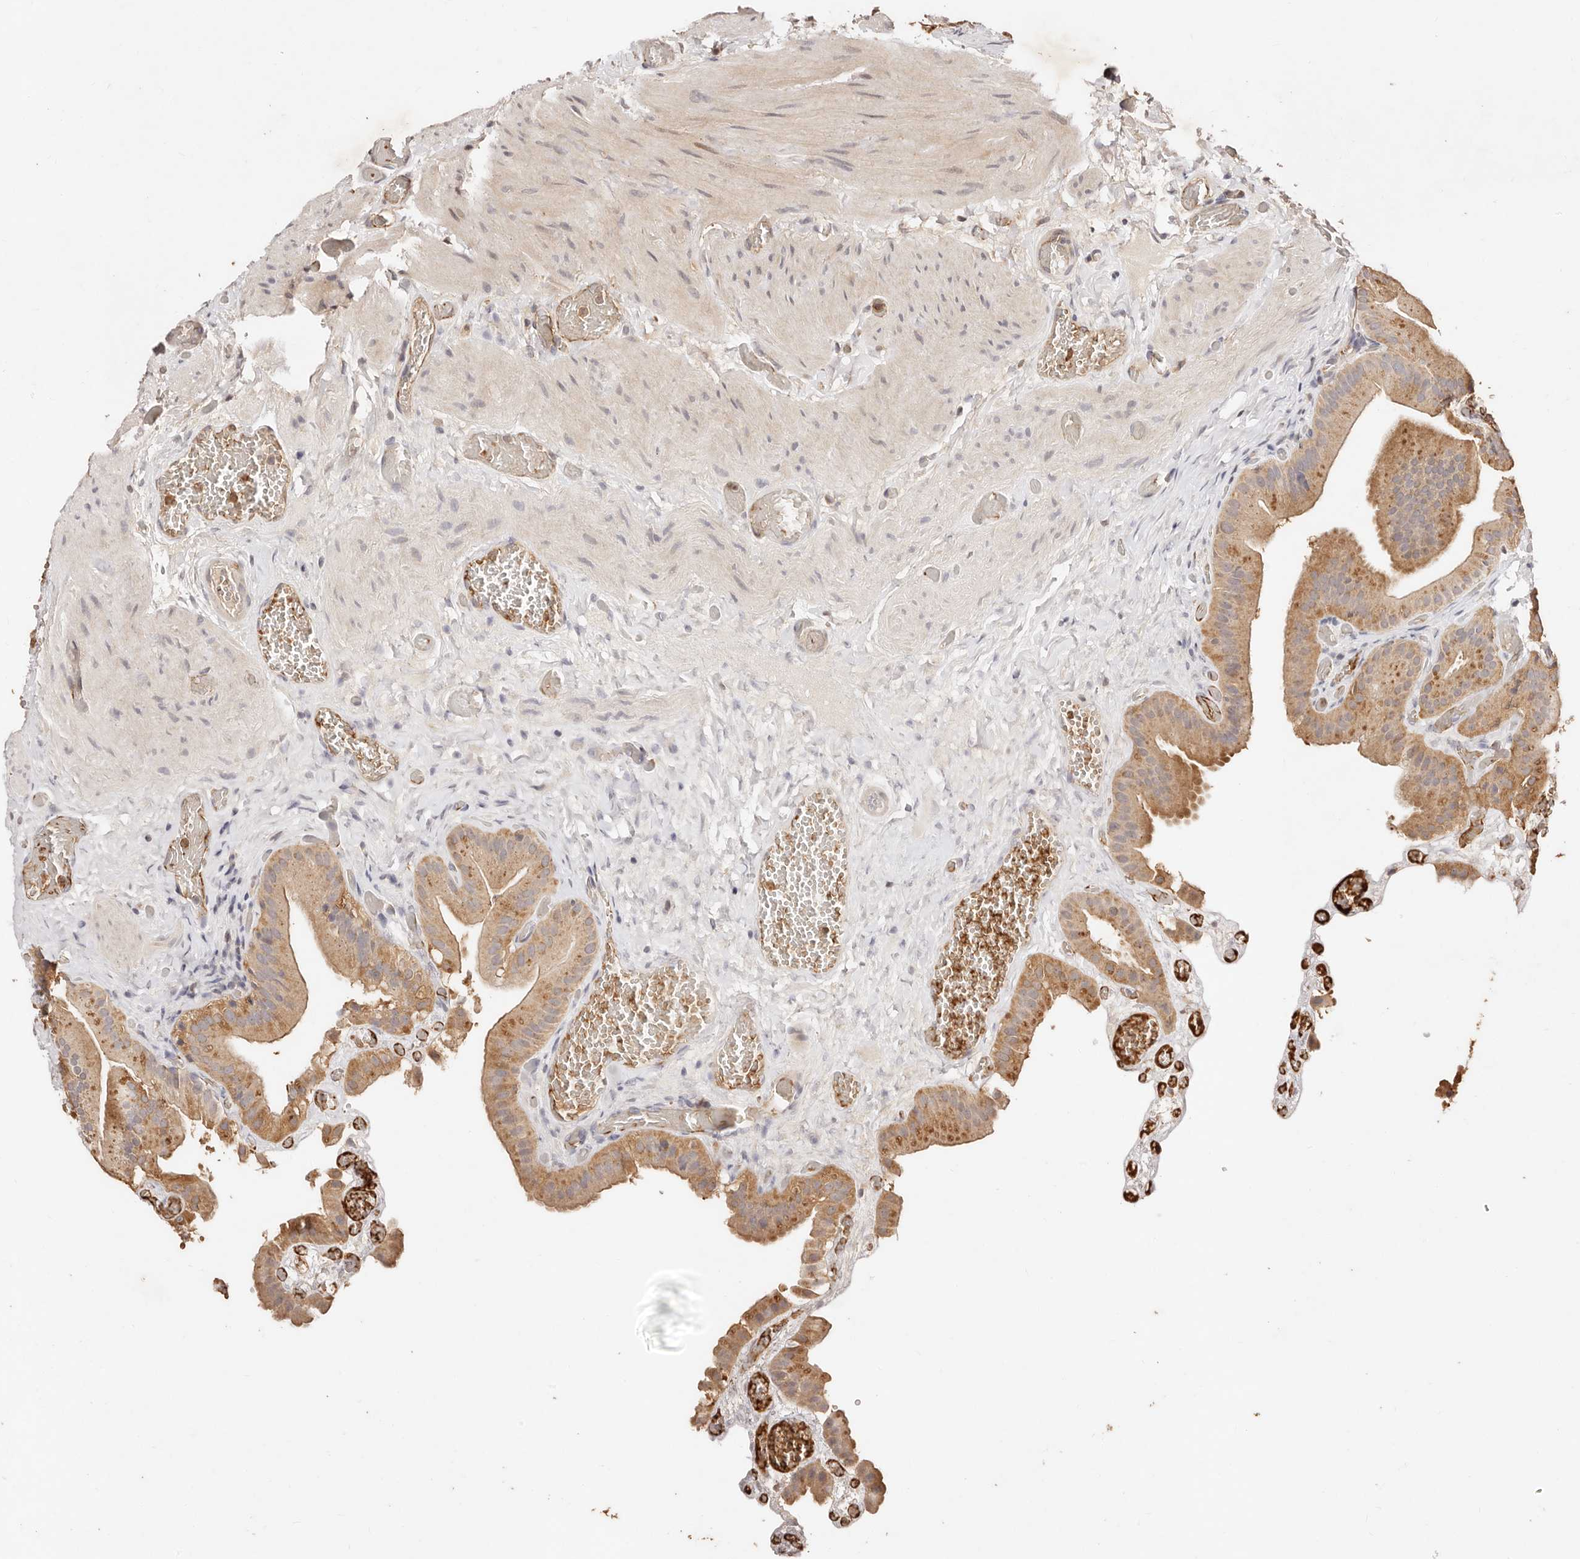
{"staining": {"intensity": "moderate", "quantity": "25%-75%", "location": "cytoplasmic/membranous"}, "tissue": "gallbladder", "cell_type": "Glandular cells", "image_type": "normal", "snomed": [{"axis": "morphology", "description": "Normal tissue, NOS"}, {"axis": "topography", "description": "Gallbladder"}], "caption": "Human gallbladder stained with a protein marker demonstrates moderate staining in glandular cells.", "gene": "CCL14", "patient": {"sex": "female", "age": 64}}